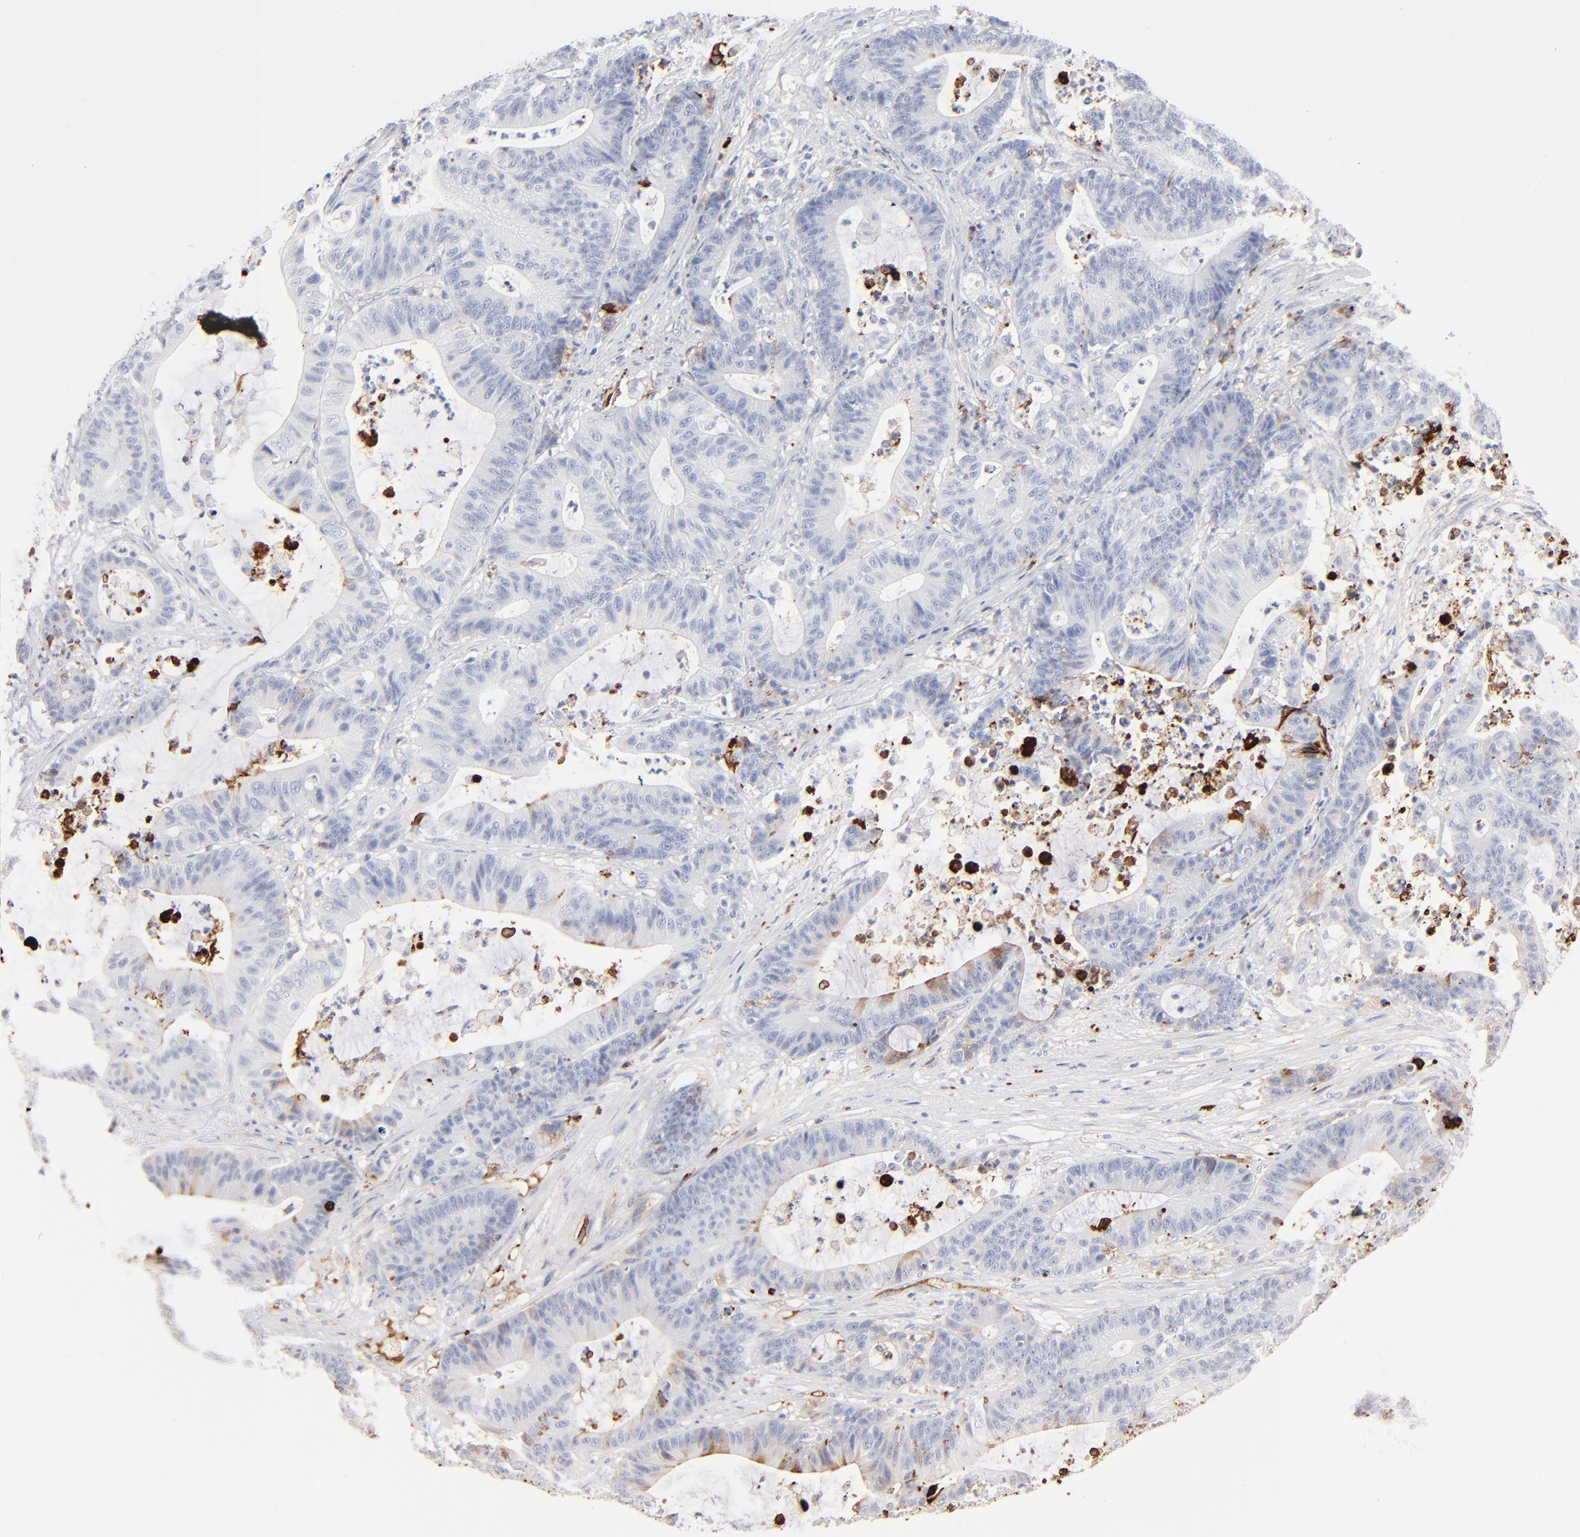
{"staining": {"intensity": "negative", "quantity": "none", "location": "none"}, "tissue": "colorectal cancer", "cell_type": "Tumor cells", "image_type": "cancer", "snomed": [{"axis": "morphology", "description": "Adenocarcinoma, NOS"}, {"axis": "topography", "description": "Colon"}], "caption": "Protein analysis of colorectal cancer shows no significant staining in tumor cells.", "gene": "APOH", "patient": {"sex": "female", "age": 84}}